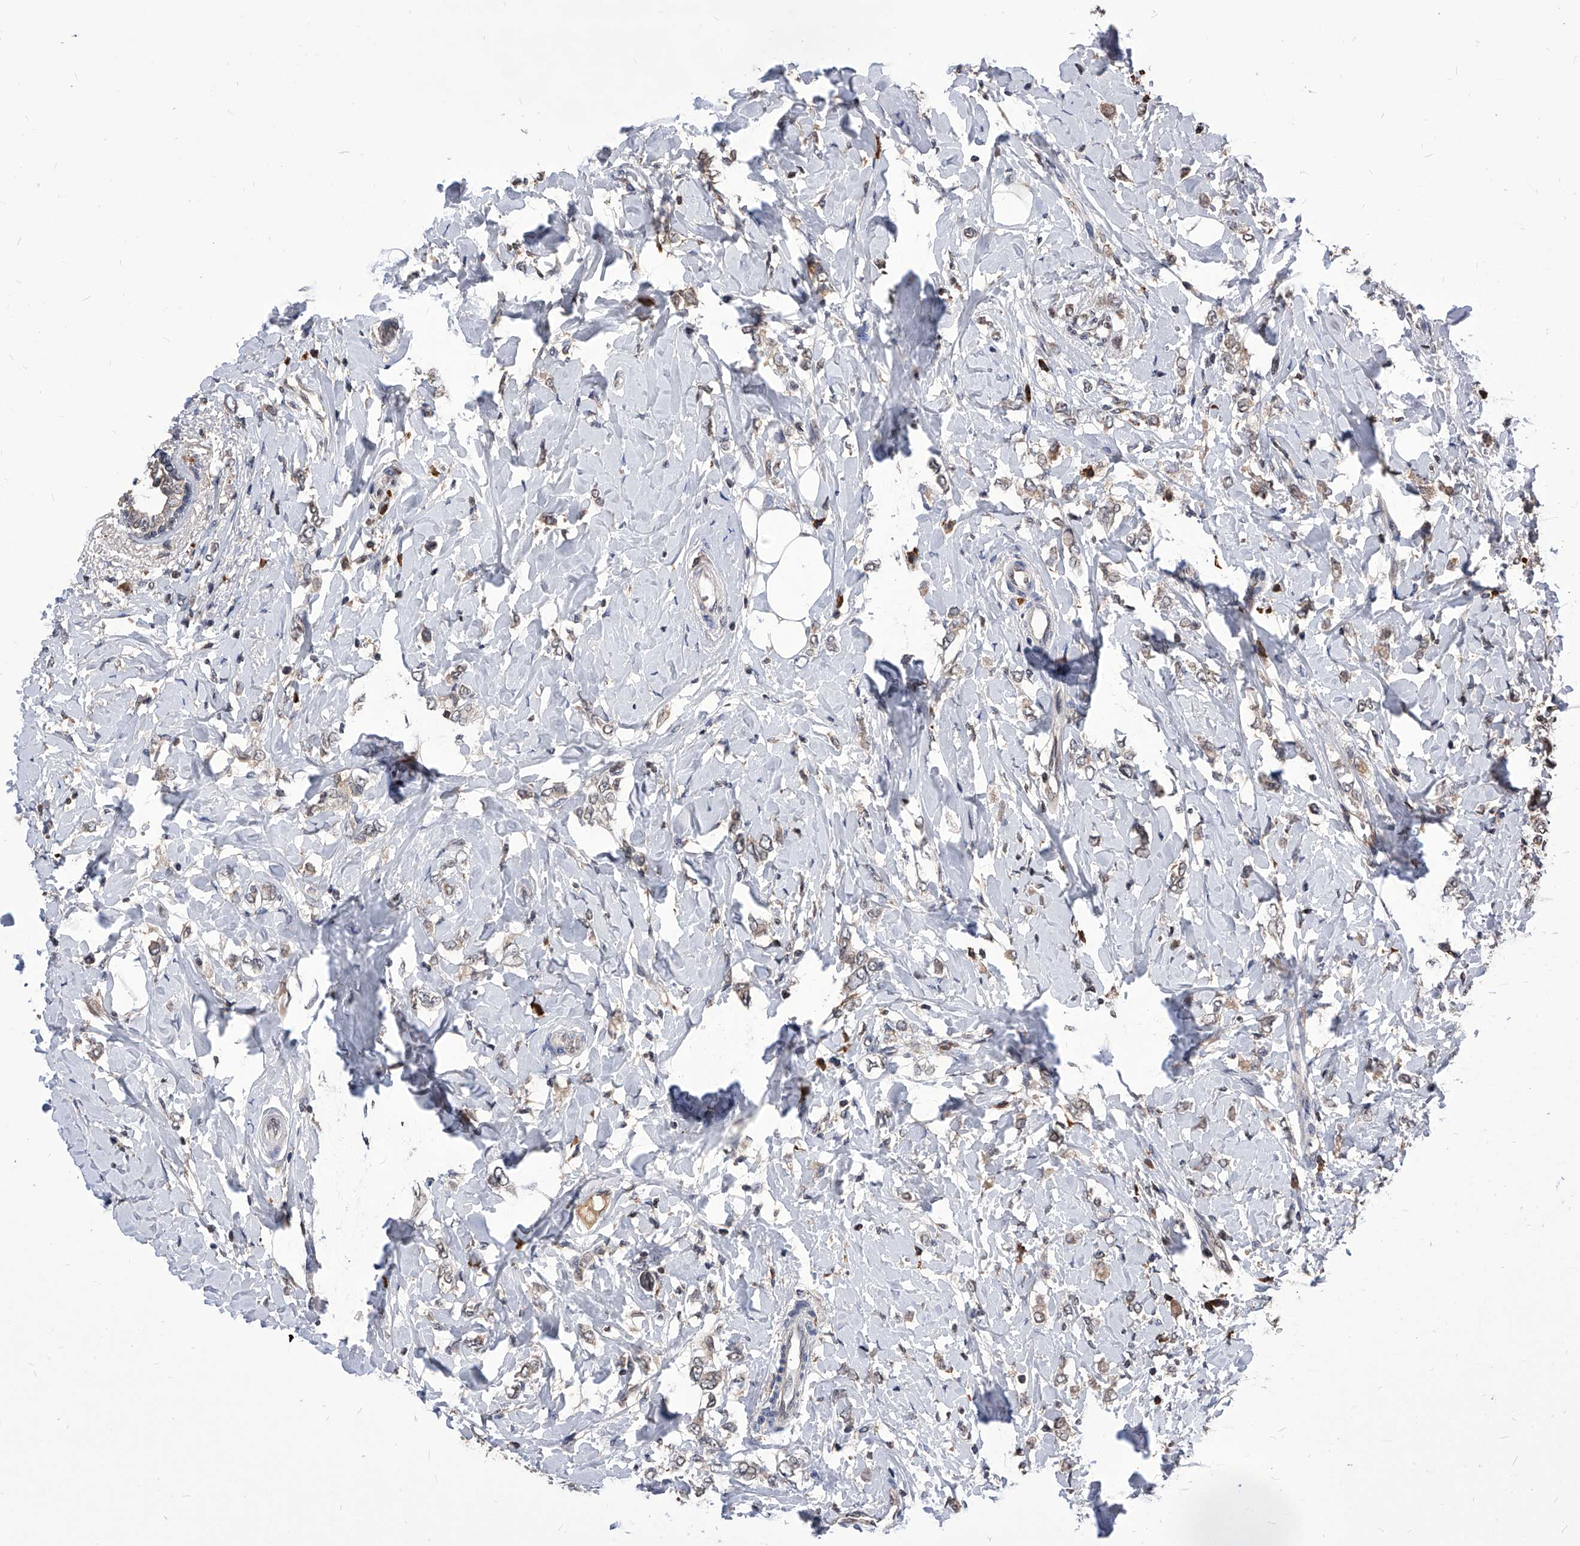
{"staining": {"intensity": "weak", "quantity": "25%-75%", "location": "cytoplasmic/membranous"}, "tissue": "breast cancer", "cell_type": "Tumor cells", "image_type": "cancer", "snomed": [{"axis": "morphology", "description": "Normal tissue, NOS"}, {"axis": "morphology", "description": "Lobular carcinoma"}, {"axis": "topography", "description": "Breast"}], "caption": "A low amount of weak cytoplasmic/membranous positivity is identified in about 25%-75% of tumor cells in breast cancer (lobular carcinoma) tissue. (DAB = brown stain, brightfield microscopy at high magnification).", "gene": "ID1", "patient": {"sex": "female", "age": 47}}